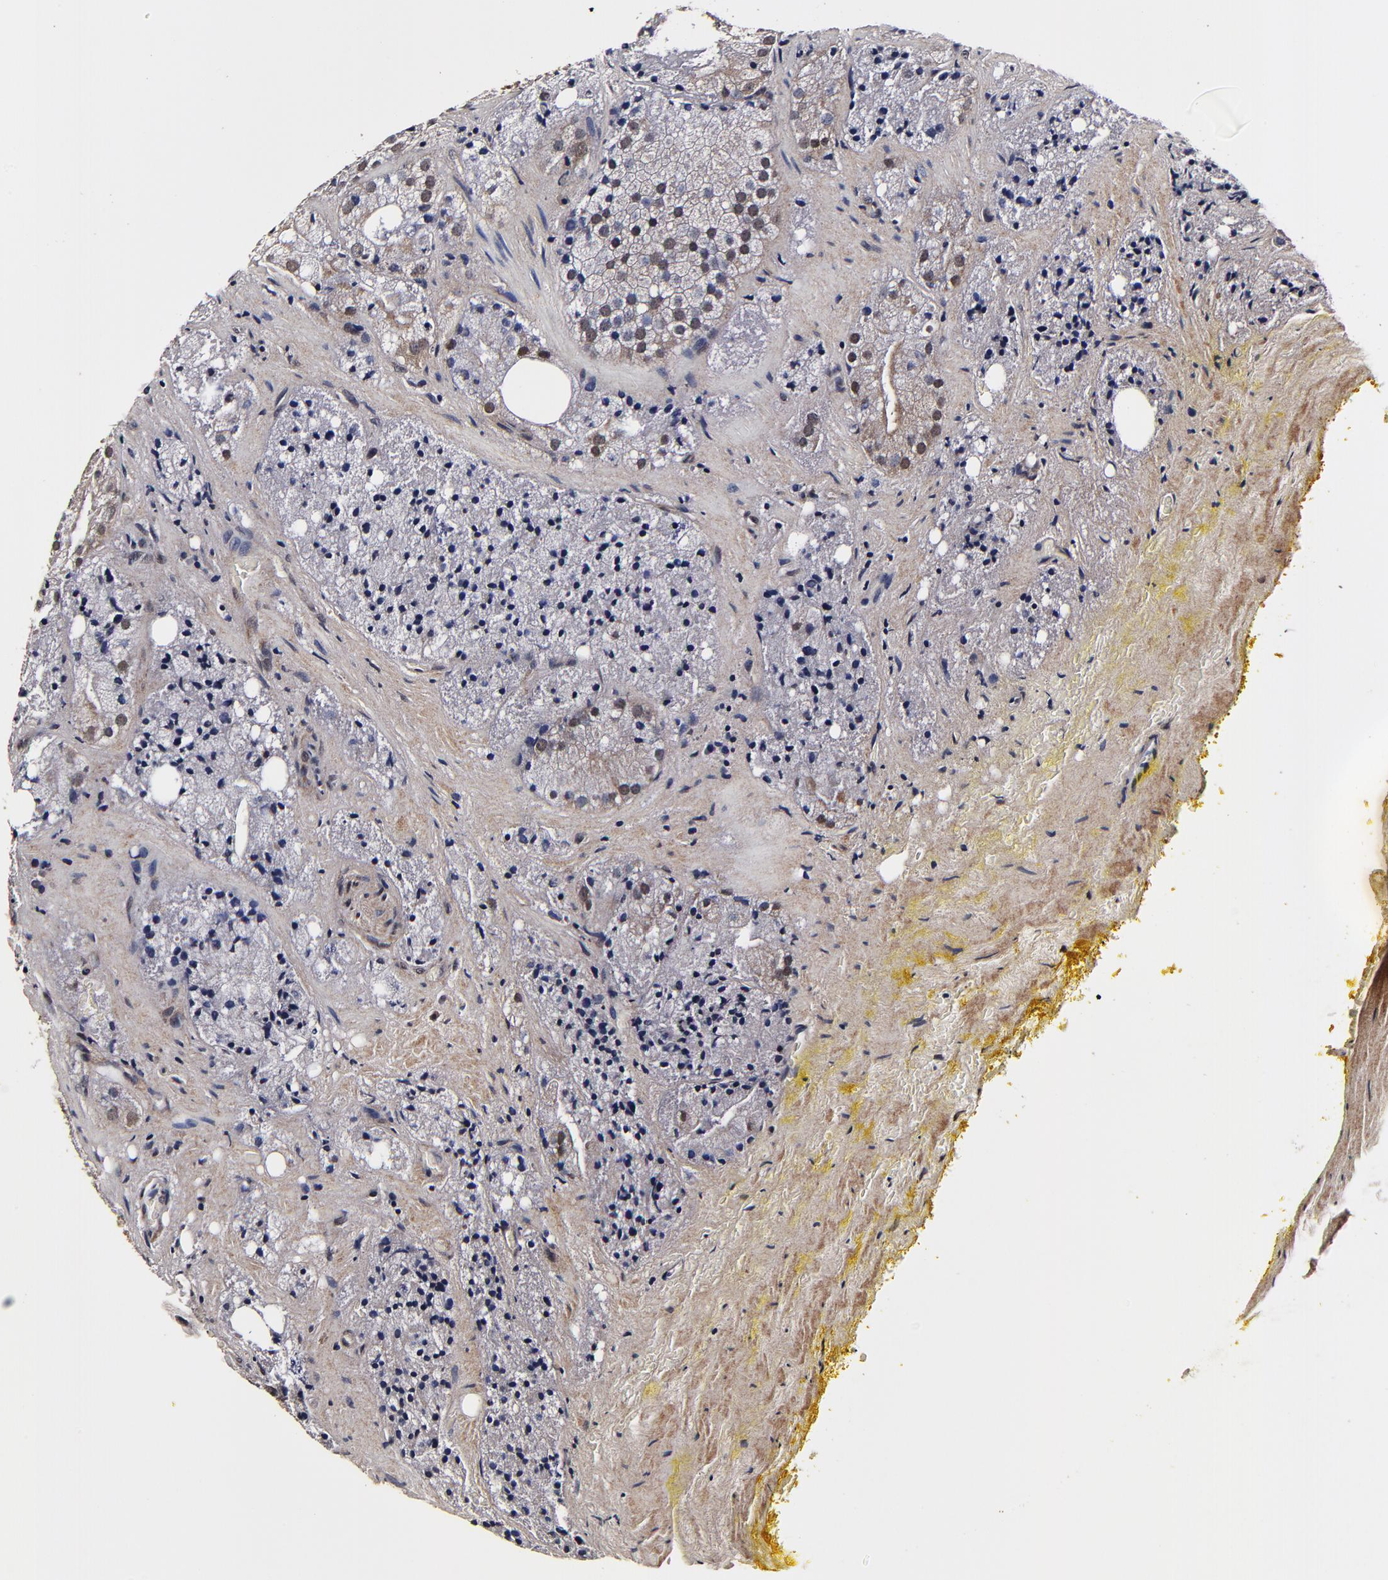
{"staining": {"intensity": "weak", "quantity": "25%-75%", "location": "nuclear"}, "tissue": "prostate cancer", "cell_type": "Tumor cells", "image_type": "cancer", "snomed": [{"axis": "morphology", "description": "Adenocarcinoma, Low grade"}, {"axis": "topography", "description": "Prostate"}], "caption": "Immunohistochemical staining of prostate cancer (low-grade adenocarcinoma) shows low levels of weak nuclear positivity in about 25%-75% of tumor cells.", "gene": "MMP15", "patient": {"sex": "male", "age": 60}}